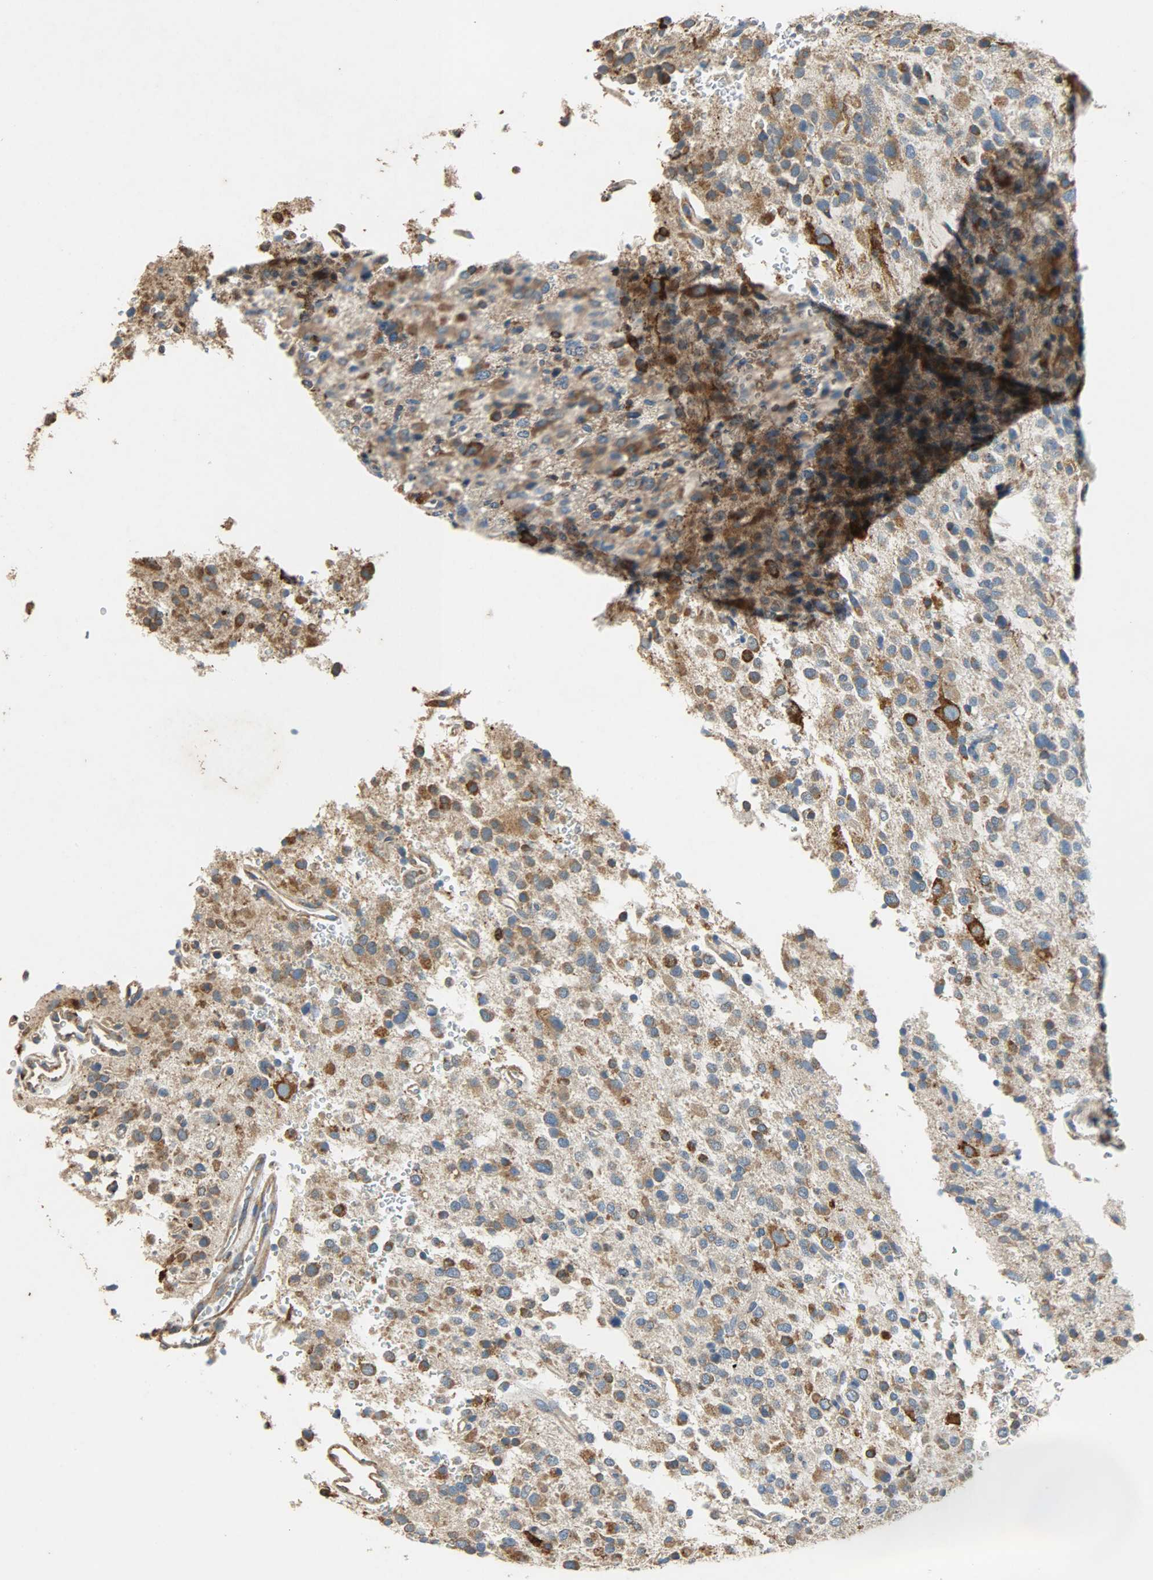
{"staining": {"intensity": "moderate", "quantity": ">75%", "location": "cytoplasmic/membranous"}, "tissue": "glioma", "cell_type": "Tumor cells", "image_type": "cancer", "snomed": [{"axis": "morphology", "description": "Glioma, malignant, High grade"}, {"axis": "topography", "description": "Brain"}], "caption": "Immunohistochemical staining of human malignant high-grade glioma displays medium levels of moderate cytoplasmic/membranous staining in approximately >75% of tumor cells.", "gene": "HSPA5", "patient": {"sex": "male", "age": 47}}